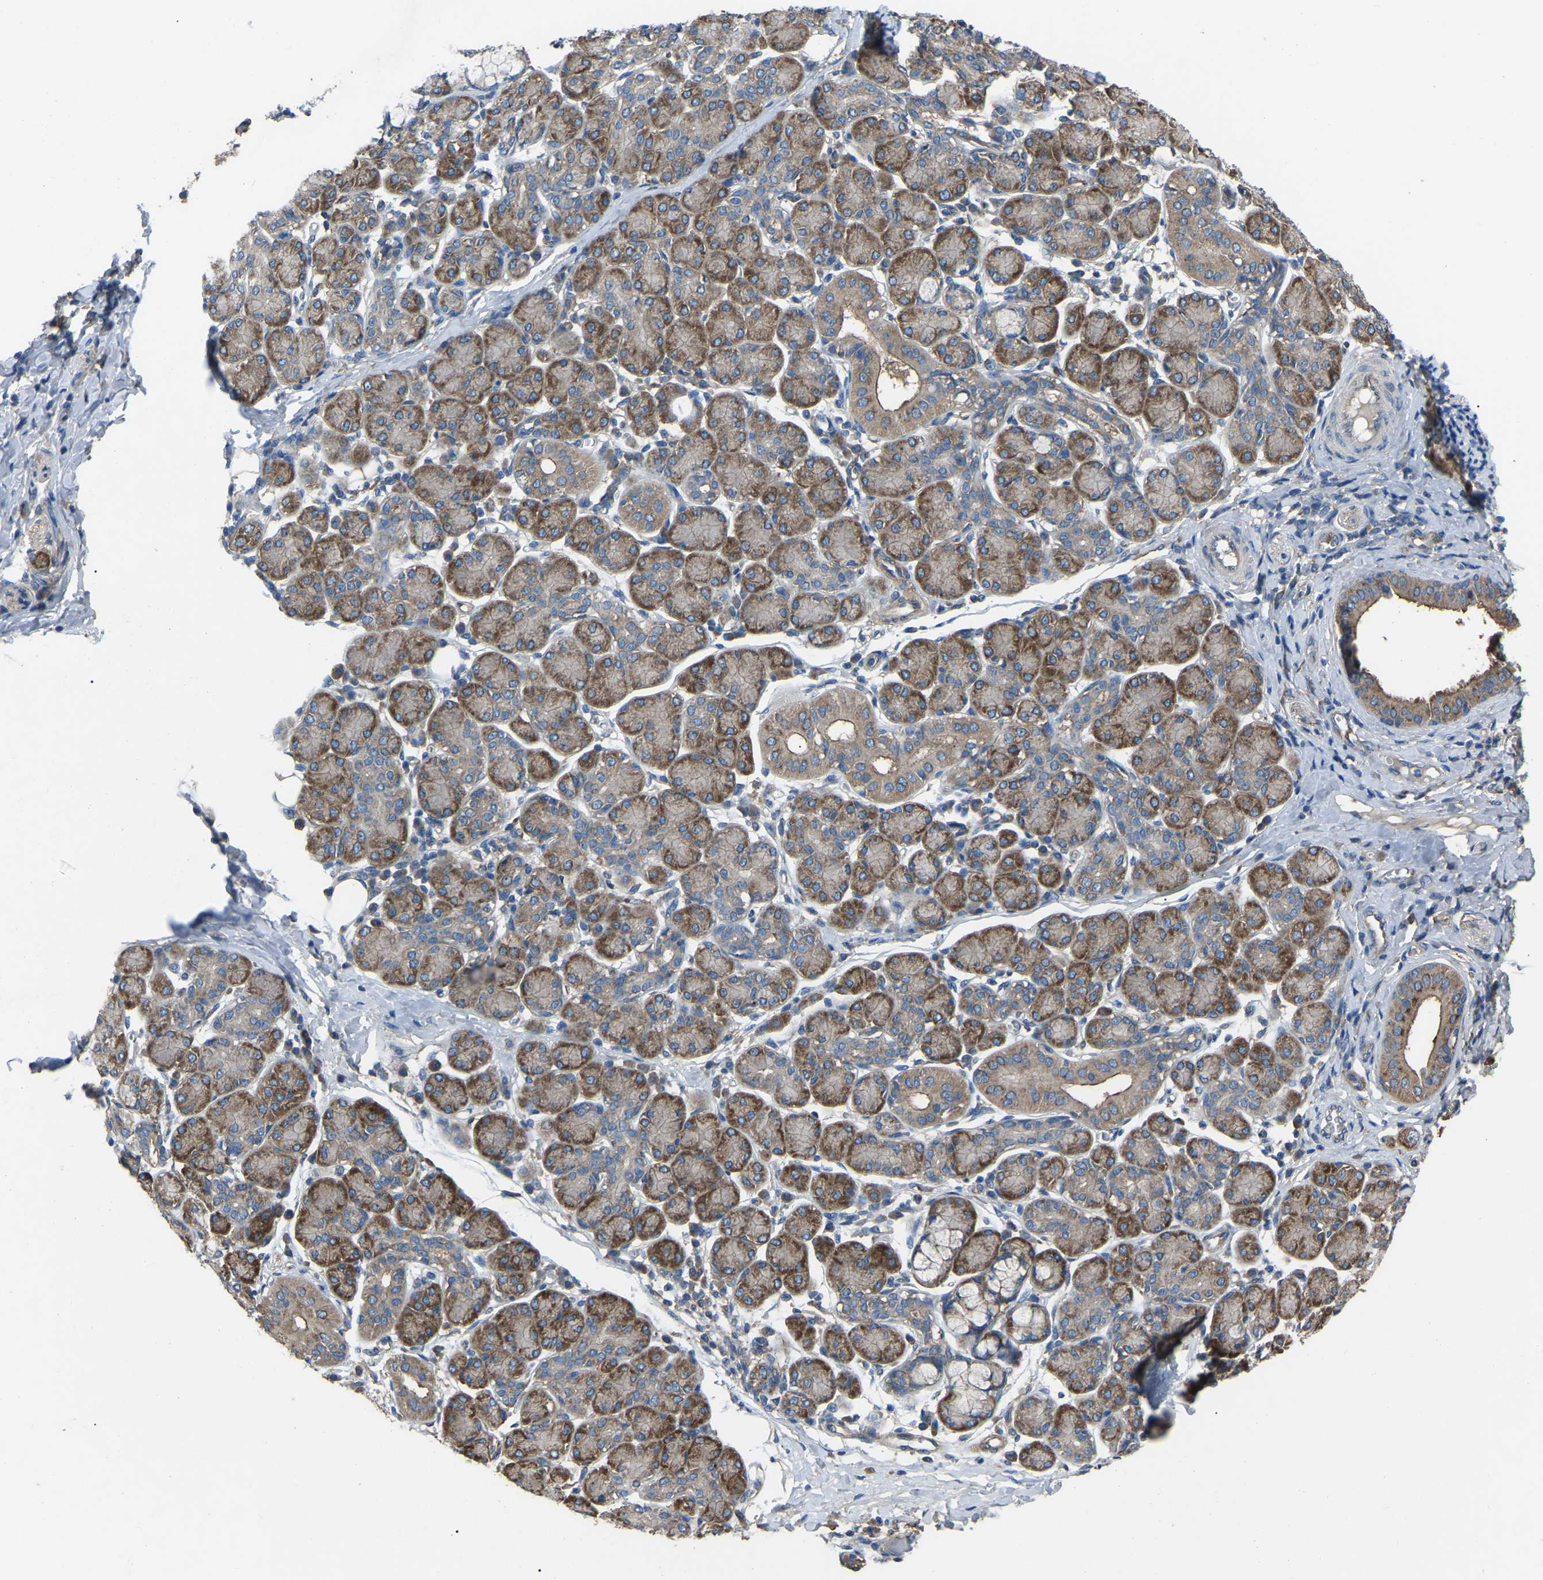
{"staining": {"intensity": "moderate", "quantity": ">75%", "location": "cytoplasmic/membranous"}, "tissue": "salivary gland", "cell_type": "Glandular cells", "image_type": "normal", "snomed": [{"axis": "morphology", "description": "Normal tissue, NOS"}, {"axis": "morphology", "description": "Inflammation, NOS"}, {"axis": "topography", "description": "Lymph node"}, {"axis": "topography", "description": "Salivary gland"}], "caption": "Protein staining reveals moderate cytoplasmic/membranous expression in about >75% of glandular cells in unremarkable salivary gland.", "gene": "AIMP1", "patient": {"sex": "male", "age": 3}}